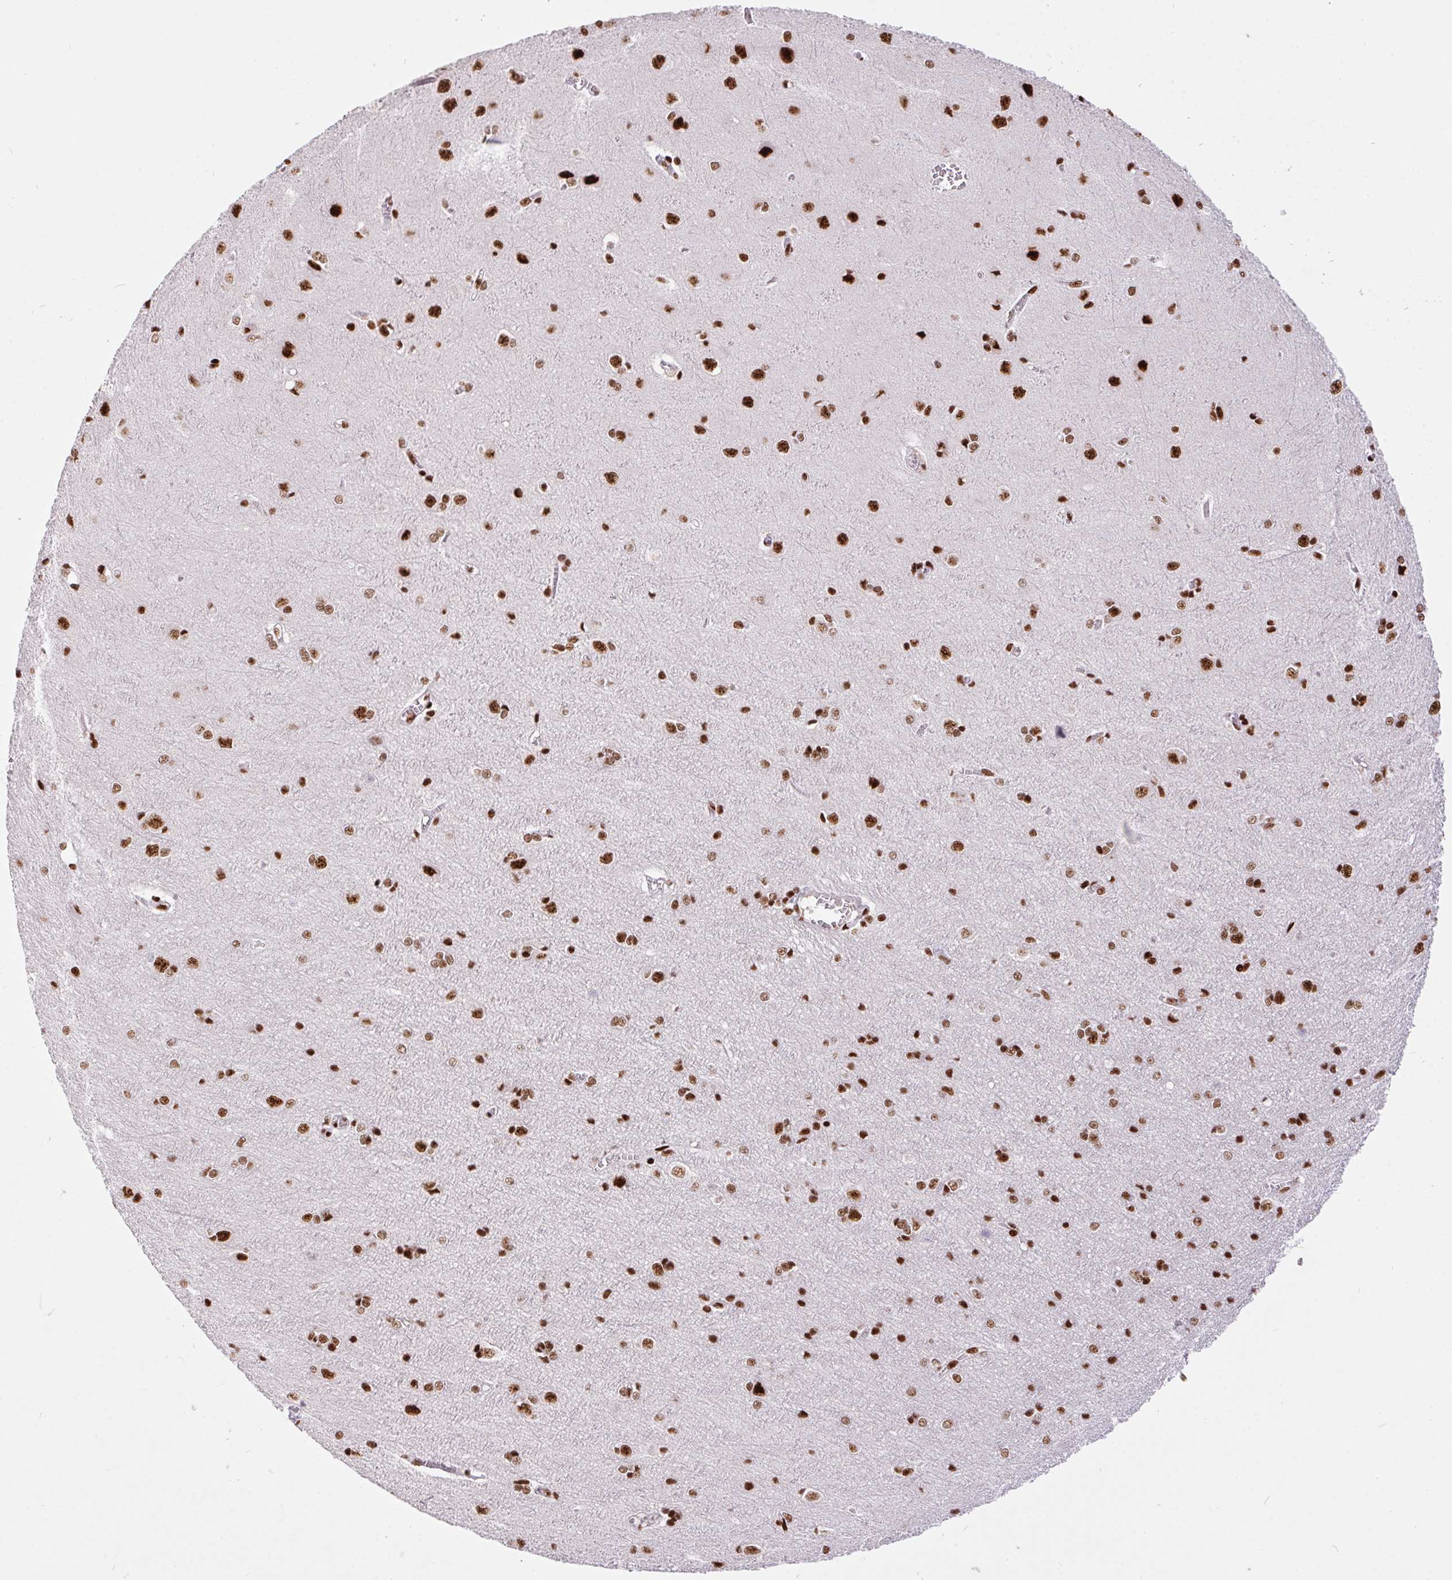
{"staining": {"intensity": "strong", "quantity": ">75%", "location": "nuclear"}, "tissue": "cerebral cortex", "cell_type": "Endothelial cells", "image_type": "normal", "snomed": [{"axis": "morphology", "description": "Normal tissue, NOS"}, {"axis": "topography", "description": "Cerebral cortex"}], "caption": "Brown immunohistochemical staining in unremarkable cerebral cortex exhibits strong nuclear staining in about >75% of endothelial cells. (brown staining indicates protein expression, while blue staining denotes nuclei).", "gene": "PAGE3", "patient": {"sex": "male", "age": 37}}